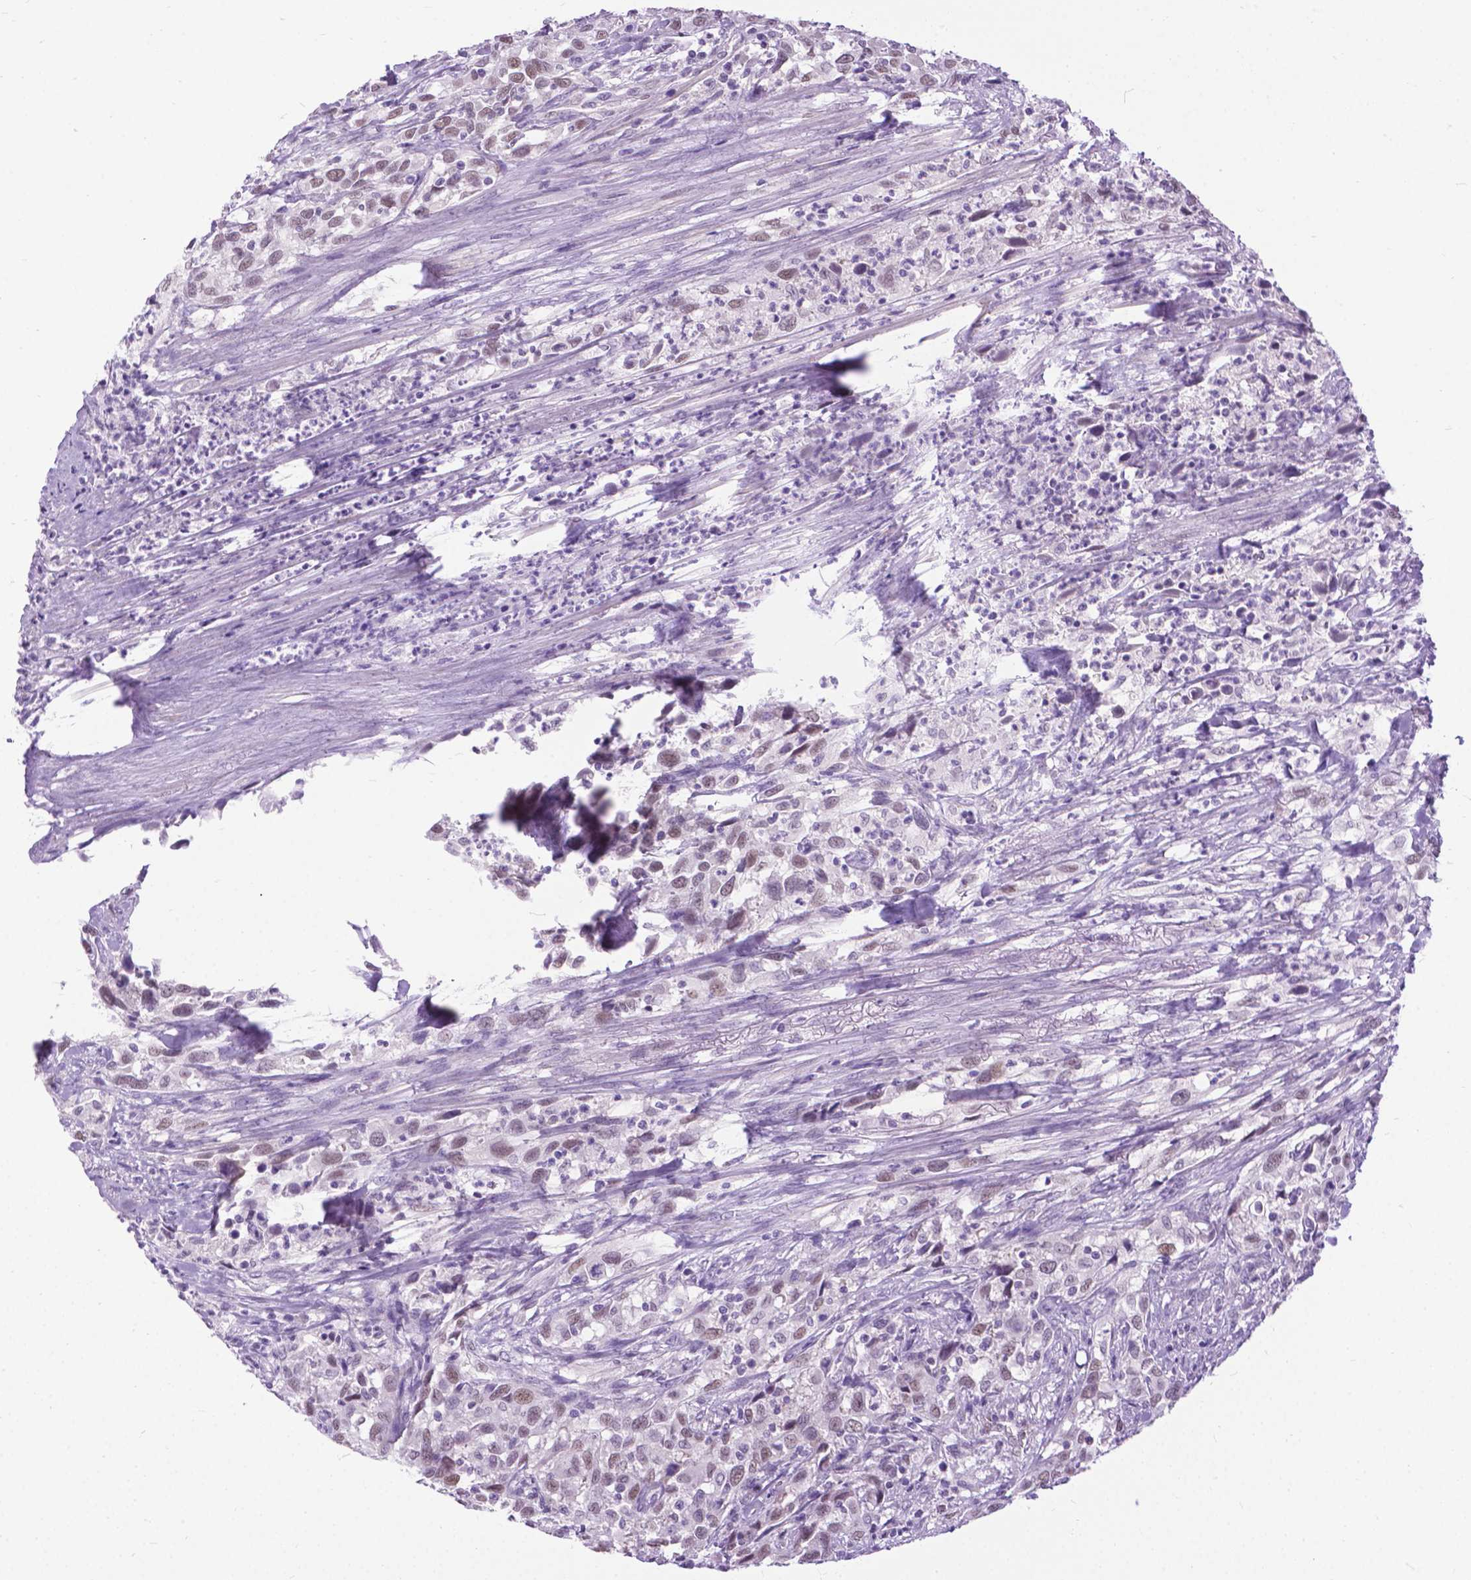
{"staining": {"intensity": "weak", "quantity": "25%-75%", "location": "nuclear"}, "tissue": "urothelial cancer", "cell_type": "Tumor cells", "image_type": "cancer", "snomed": [{"axis": "morphology", "description": "Urothelial carcinoma, NOS"}, {"axis": "morphology", "description": "Urothelial carcinoma, High grade"}, {"axis": "topography", "description": "Urinary bladder"}], "caption": "Weak nuclear positivity is present in approximately 25%-75% of tumor cells in urothelial cancer.", "gene": "APCDD1L", "patient": {"sex": "female", "age": 64}}